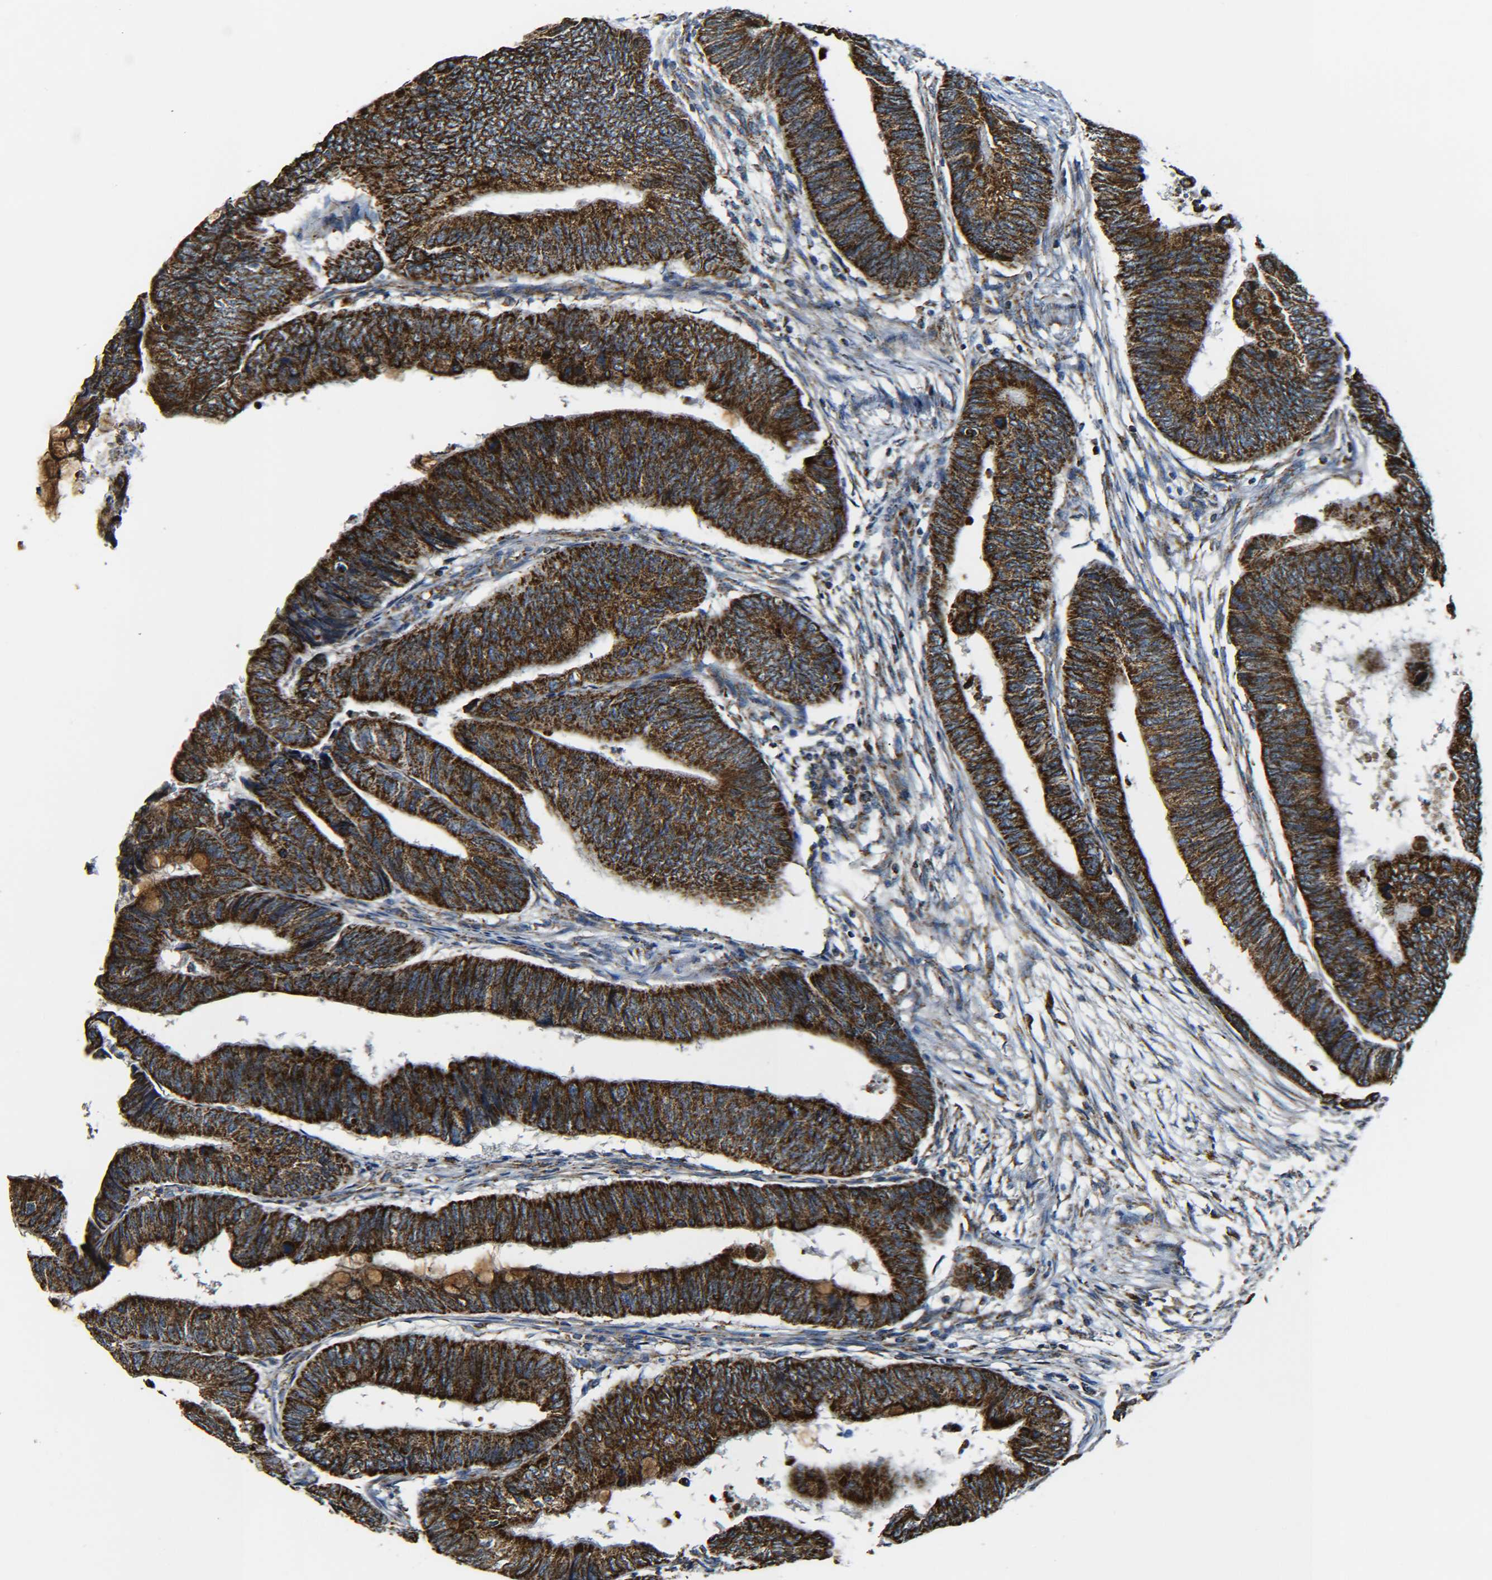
{"staining": {"intensity": "strong", "quantity": ">75%", "location": "cytoplasmic/membranous"}, "tissue": "colorectal cancer", "cell_type": "Tumor cells", "image_type": "cancer", "snomed": [{"axis": "morphology", "description": "Normal tissue, NOS"}, {"axis": "morphology", "description": "Adenocarcinoma, NOS"}, {"axis": "topography", "description": "Rectum"}, {"axis": "topography", "description": "Peripheral nerve tissue"}], "caption": "An immunohistochemistry (IHC) image of tumor tissue is shown. Protein staining in brown shows strong cytoplasmic/membranous positivity in colorectal cancer within tumor cells.", "gene": "NR3C2", "patient": {"sex": "male", "age": 92}}